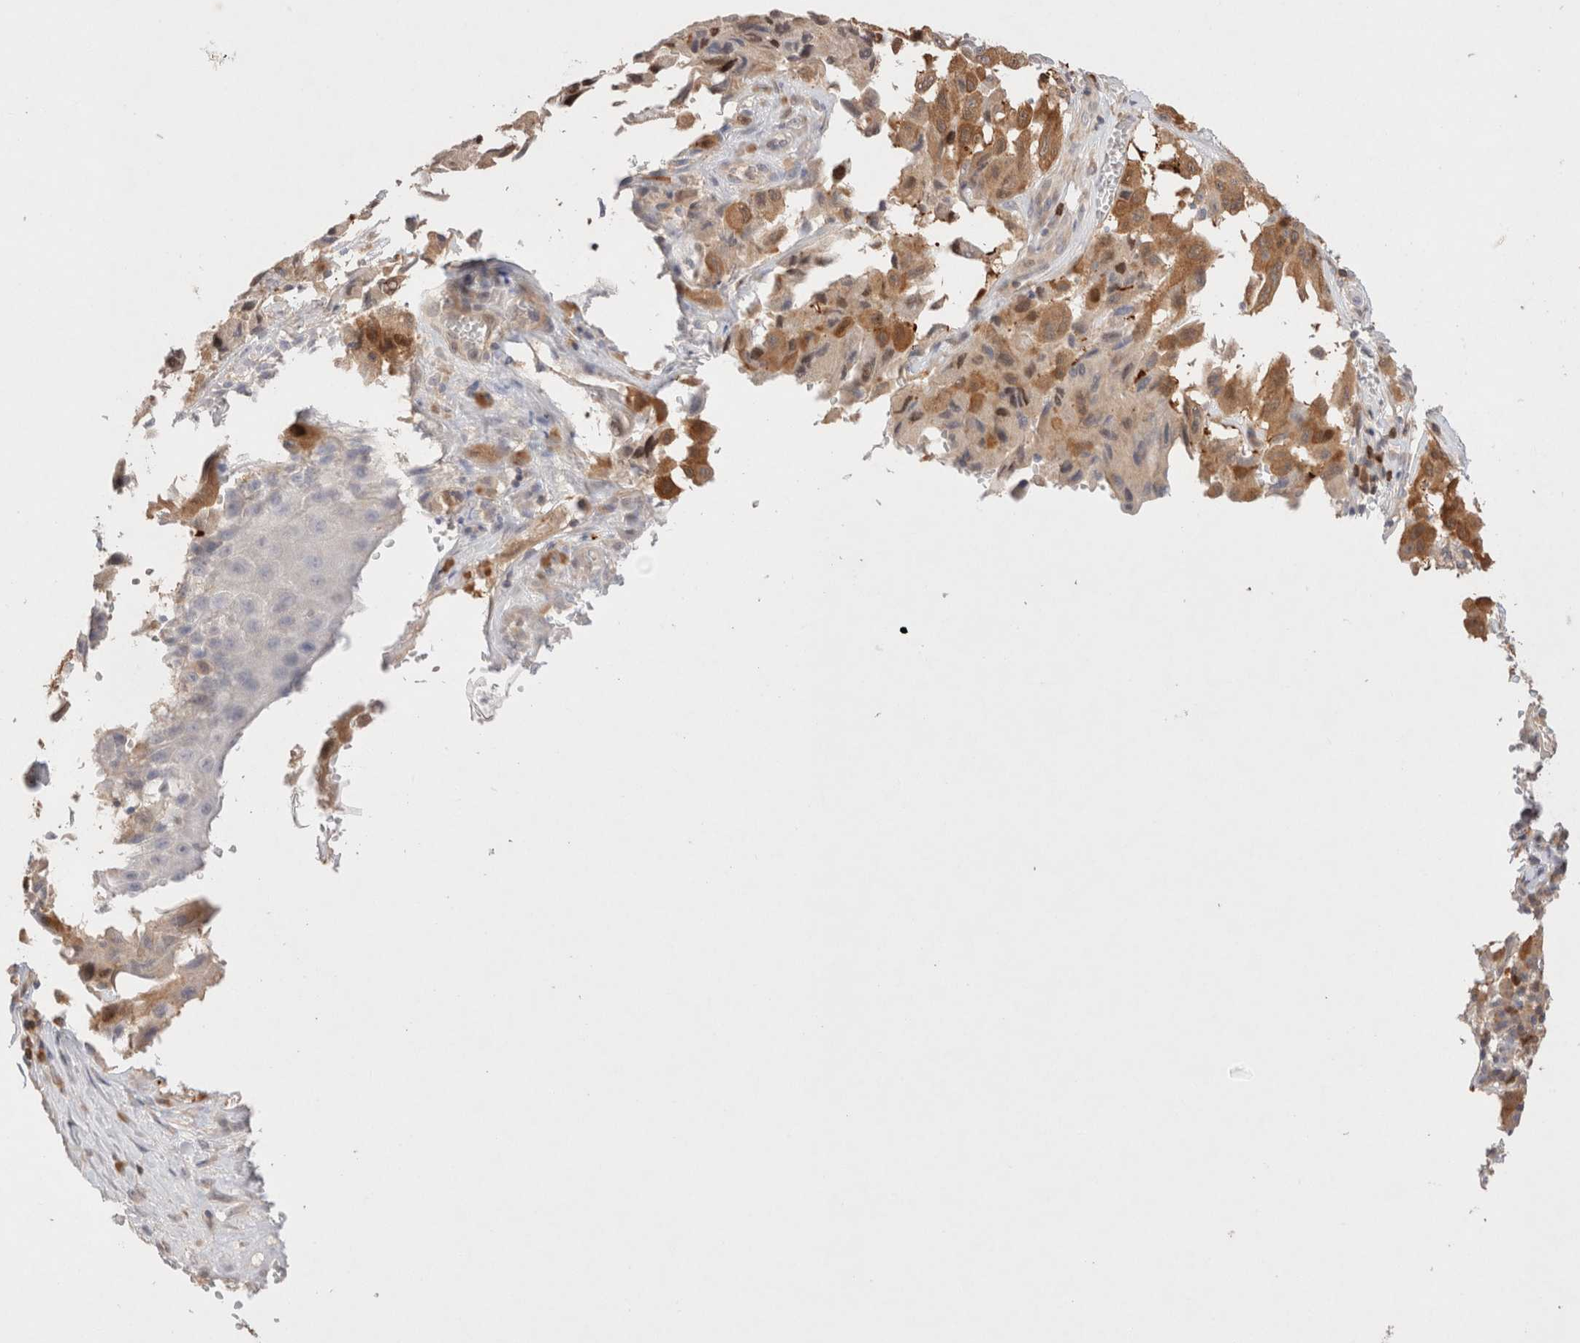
{"staining": {"intensity": "moderate", "quantity": ">75%", "location": "cytoplasmic/membranous,nuclear"}, "tissue": "melanoma", "cell_type": "Tumor cells", "image_type": "cancer", "snomed": [{"axis": "morphology", "description": "Malignant melanoma, NOS"}, {"axis": "topography", "description": "Skin"}], "caption": "This micrograph displays malignant melanoma stained with IHC to label a protein in brown. The cytoplasmic/membranous and nuclear of tumor cells show moderate positivity for the protein. Nuclei are counter-stained blue.", "gene": "STARD10", "patient": {"sex": "male", "age": 30}}